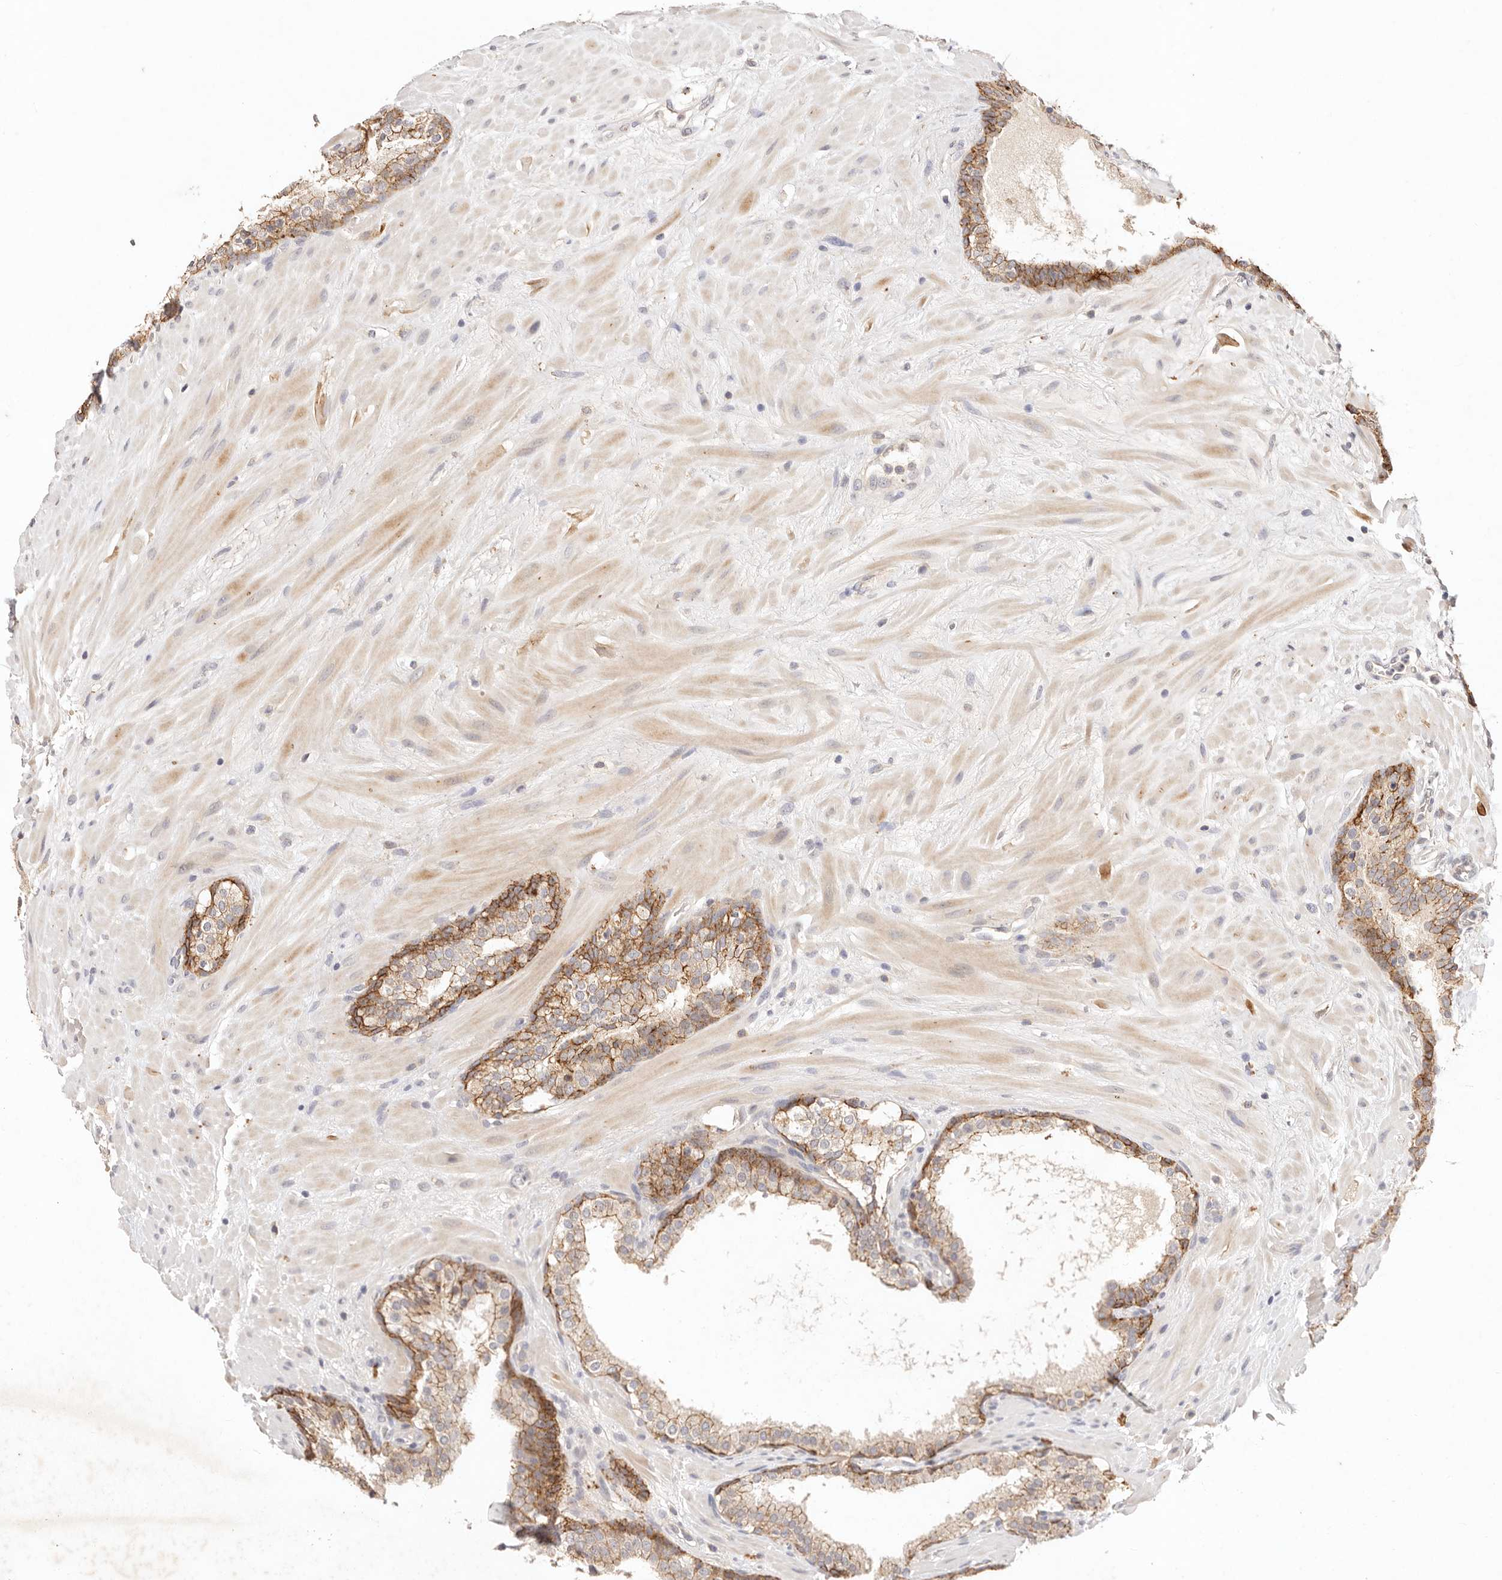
{"staining": {"intensity": "moderate", "quantity": "25%-75%", "location": "cytoplasmic/membranous"}, "tissue": "prostate cancer", "cell_type": "Tumor cells", "image_type": "cancer", "snomed": [{"axis": "morphology", "description": "Adenocarcinoma, High grade"}, {"axis": "topography", "description": "Prostate"}], "caption": "The micrograph demonstrates staining of prostate adenocarcinoma (high-grade), revealing moderate cytoplasmic/membranous protein expression (brown color) within tumor cells. The staining was performed using DAB (3,3'-diaminobenzidine) to visualize the protein expression in brown, while the nuclei were stained in blue with hematoxylin (Magnification: 20x).", "gene": "CXADR", "patient": {"sex": "male", "age": 56}}